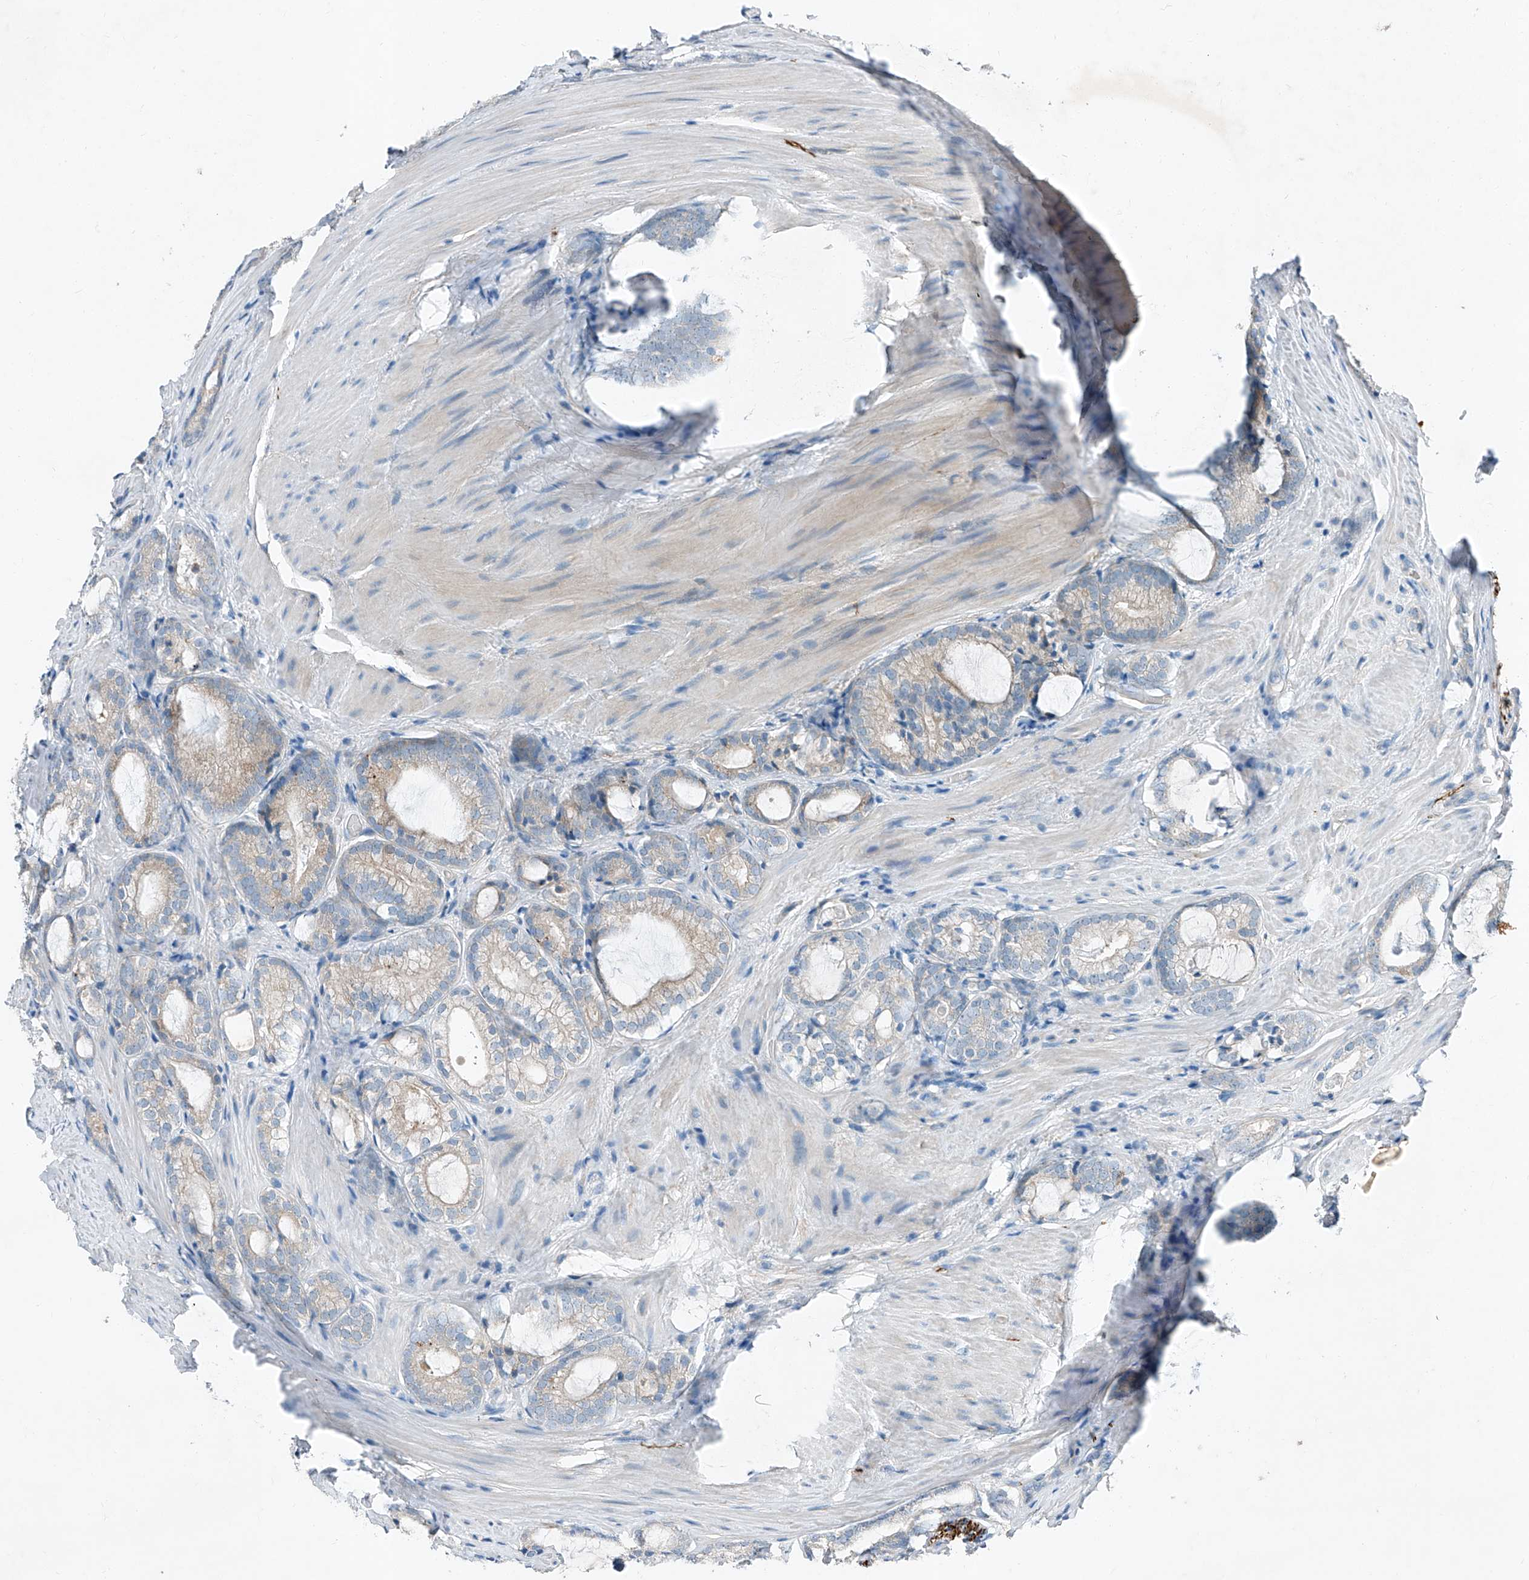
{"staining": {"intensity": "weak", "quantity": "<25%", "location": "cytoplasmic/membranous"}, "tissue": "prostate cancer", "cell_type": "Tumor cells", "image_type": "cancer", "snomed": [{"axis": "morphology", "description": "Adenocarcinoma, High grade"}, {"axis": "topography", "description": "Prostate"}], "caption": "Immunohistochemistry histopathology image of neoplastic tissue: prostate adenocarcinoma (high-grade) stained with DAB exhibits no significant protein positivity in tumor cells.", "gene": "MDGA1", "patient": {"sex": "male", "age": 63}}